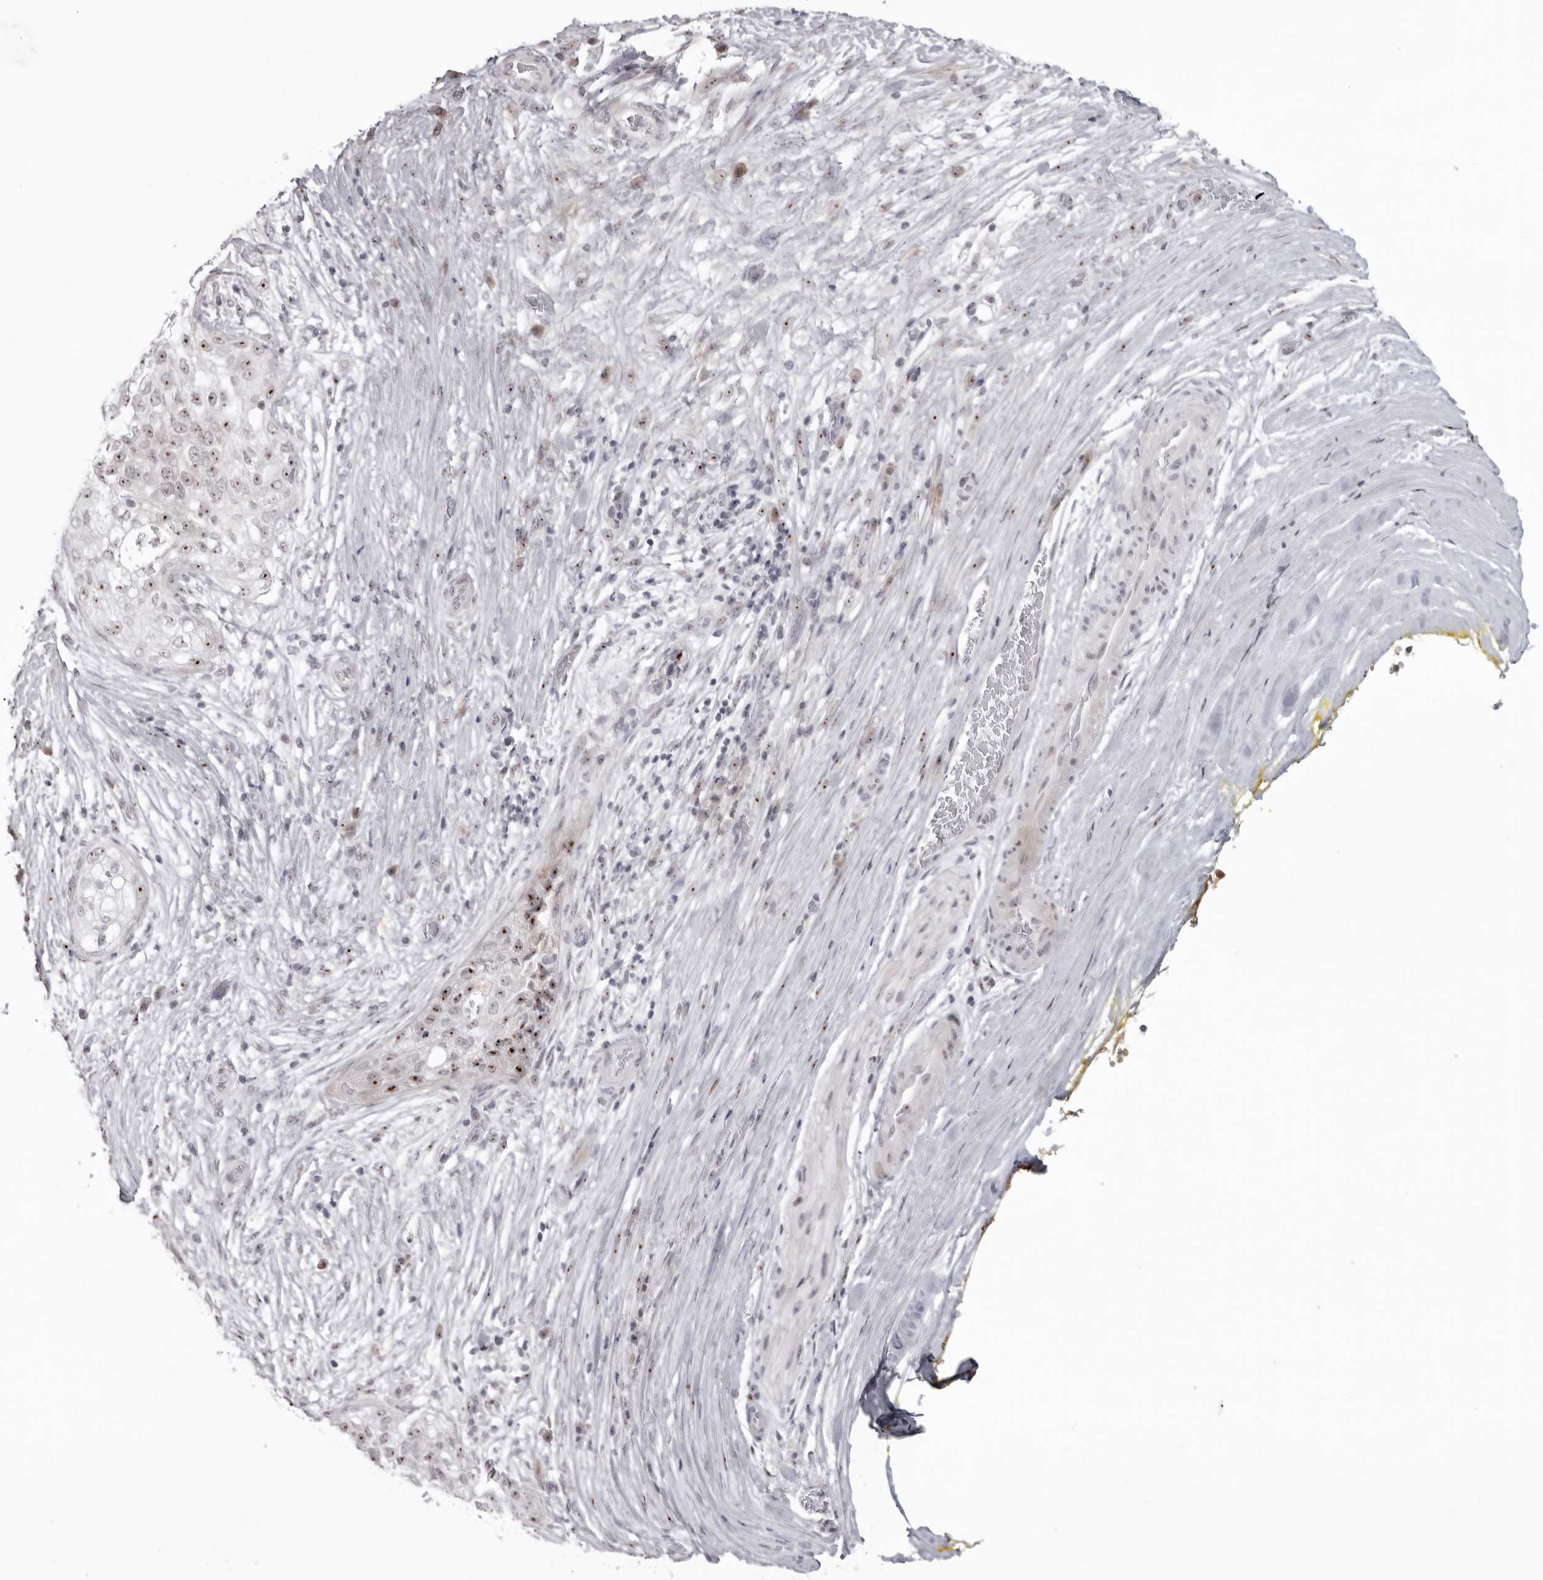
{"staining": {"intensity": "moderate", "quantity": ">75%", "location": "nuclear"}, "tissue": "pancreatic cancer", "cell_type": "Tumor cells", "image_type": "cancer", "snomed": [{"axis": "morphology", "description": "Adenocarcinoma, NOS"}, {"axis": "topography", "description": "Pancreas"}], "caption": "Pancreatic cancer stained with DAB immunohistochemistry (IHC) displays medium levels of moderate nuclear positivity in approximately >75% of tumor cells.", "gene": "HELZ", "patient": {"sex": "male", "age": 72}}